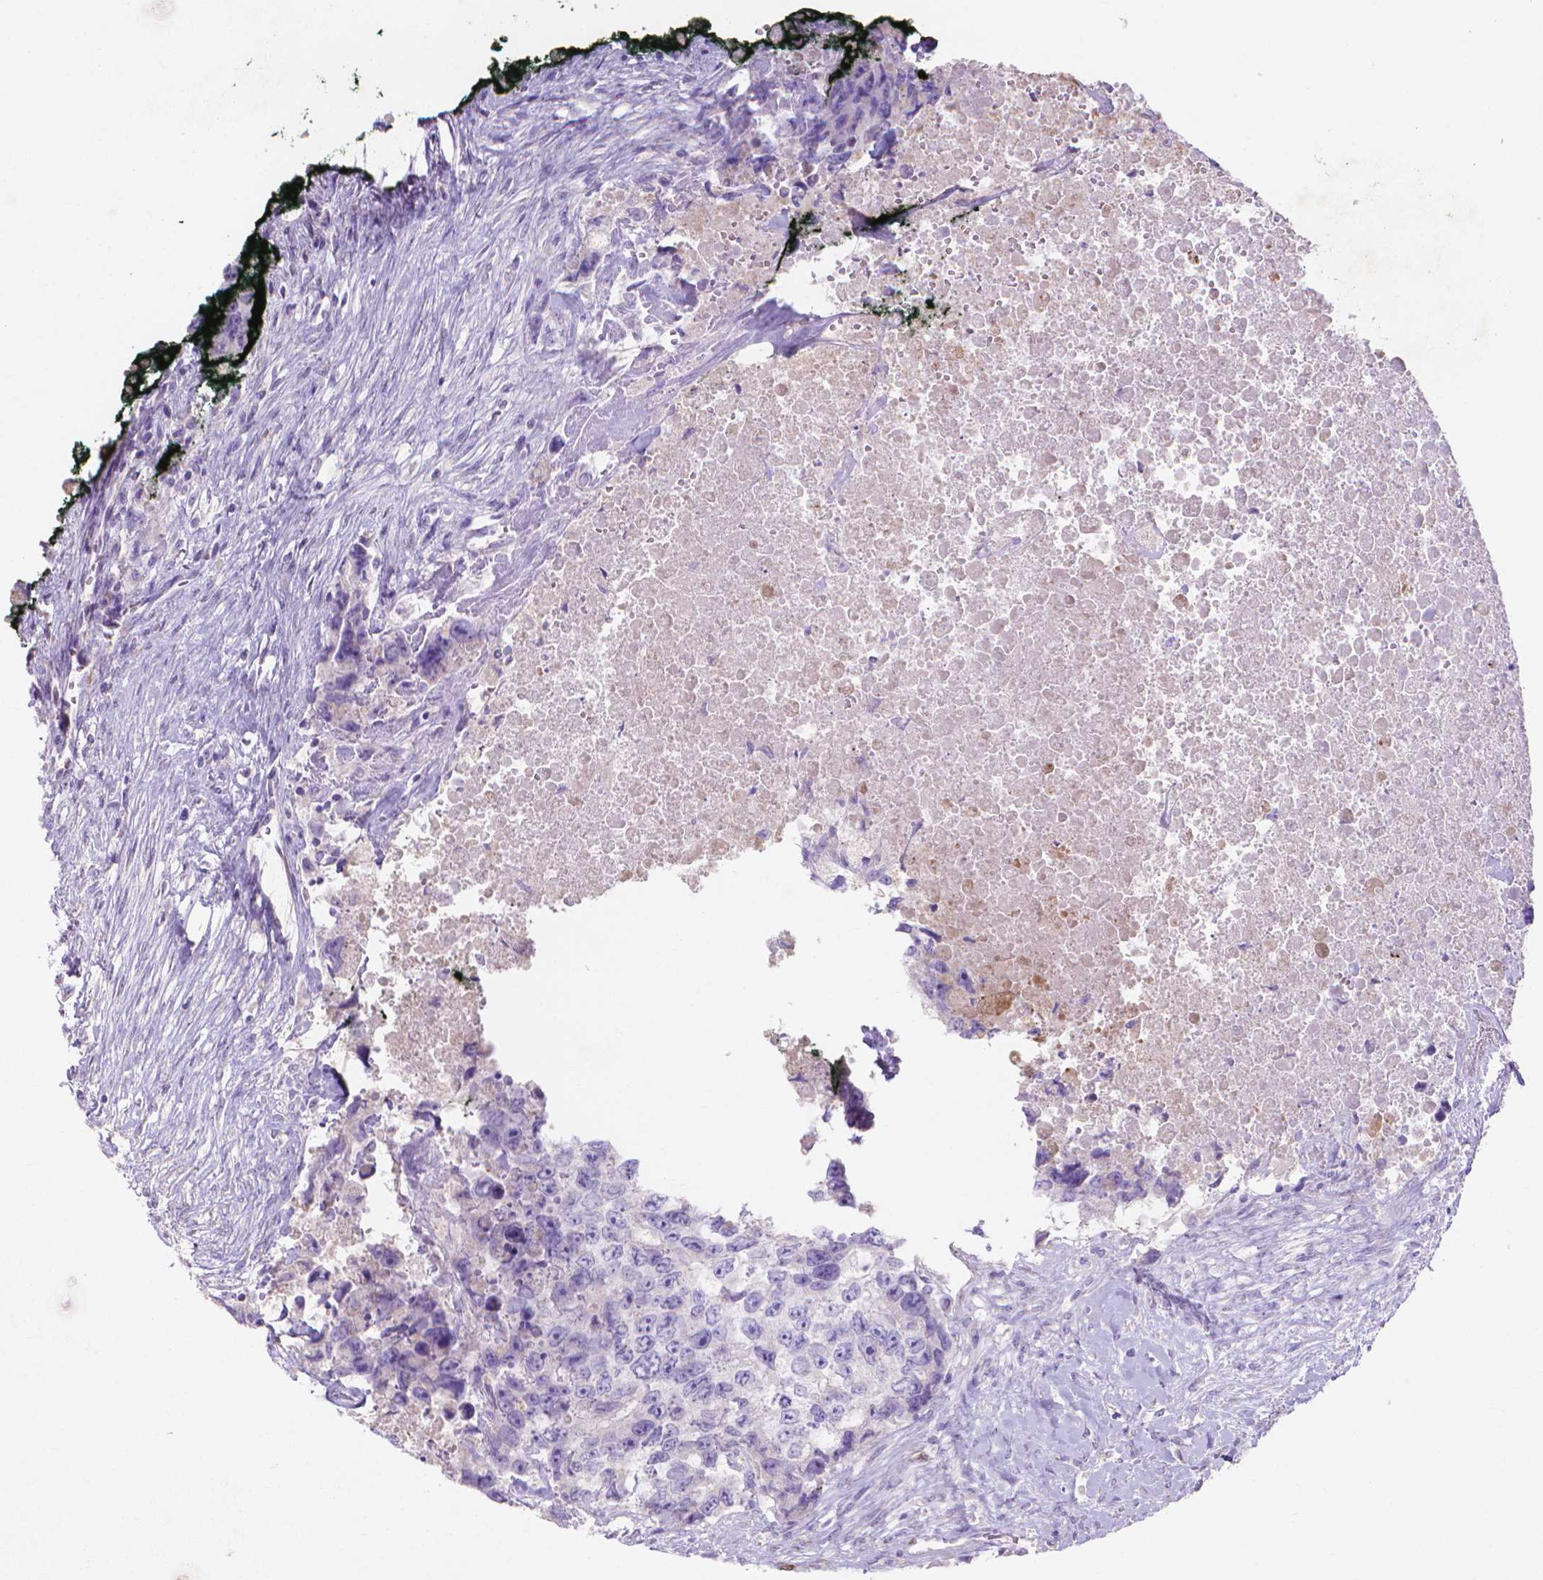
{"staining": {"intensity": "negative", "quantity": "none", "location": "none"}, "tissue": "testis cancer", "cell_type": "Tumor cells", "image_type": "cancer", "snomed": [{"axis": "morphology", "description": "Carcinoma, Embryonal, NOS"}, {"axis": "topography", "description": "Testis"}], "caption": "An immunohistochemistry histopathology image of testis cancer (embryonal carcinoma) is shown. There is no staining in tumor cells of testis cancer (embryonal carcinoma).", "gene": "MMP11", "patient": {"sex": "male", "age": 24}}